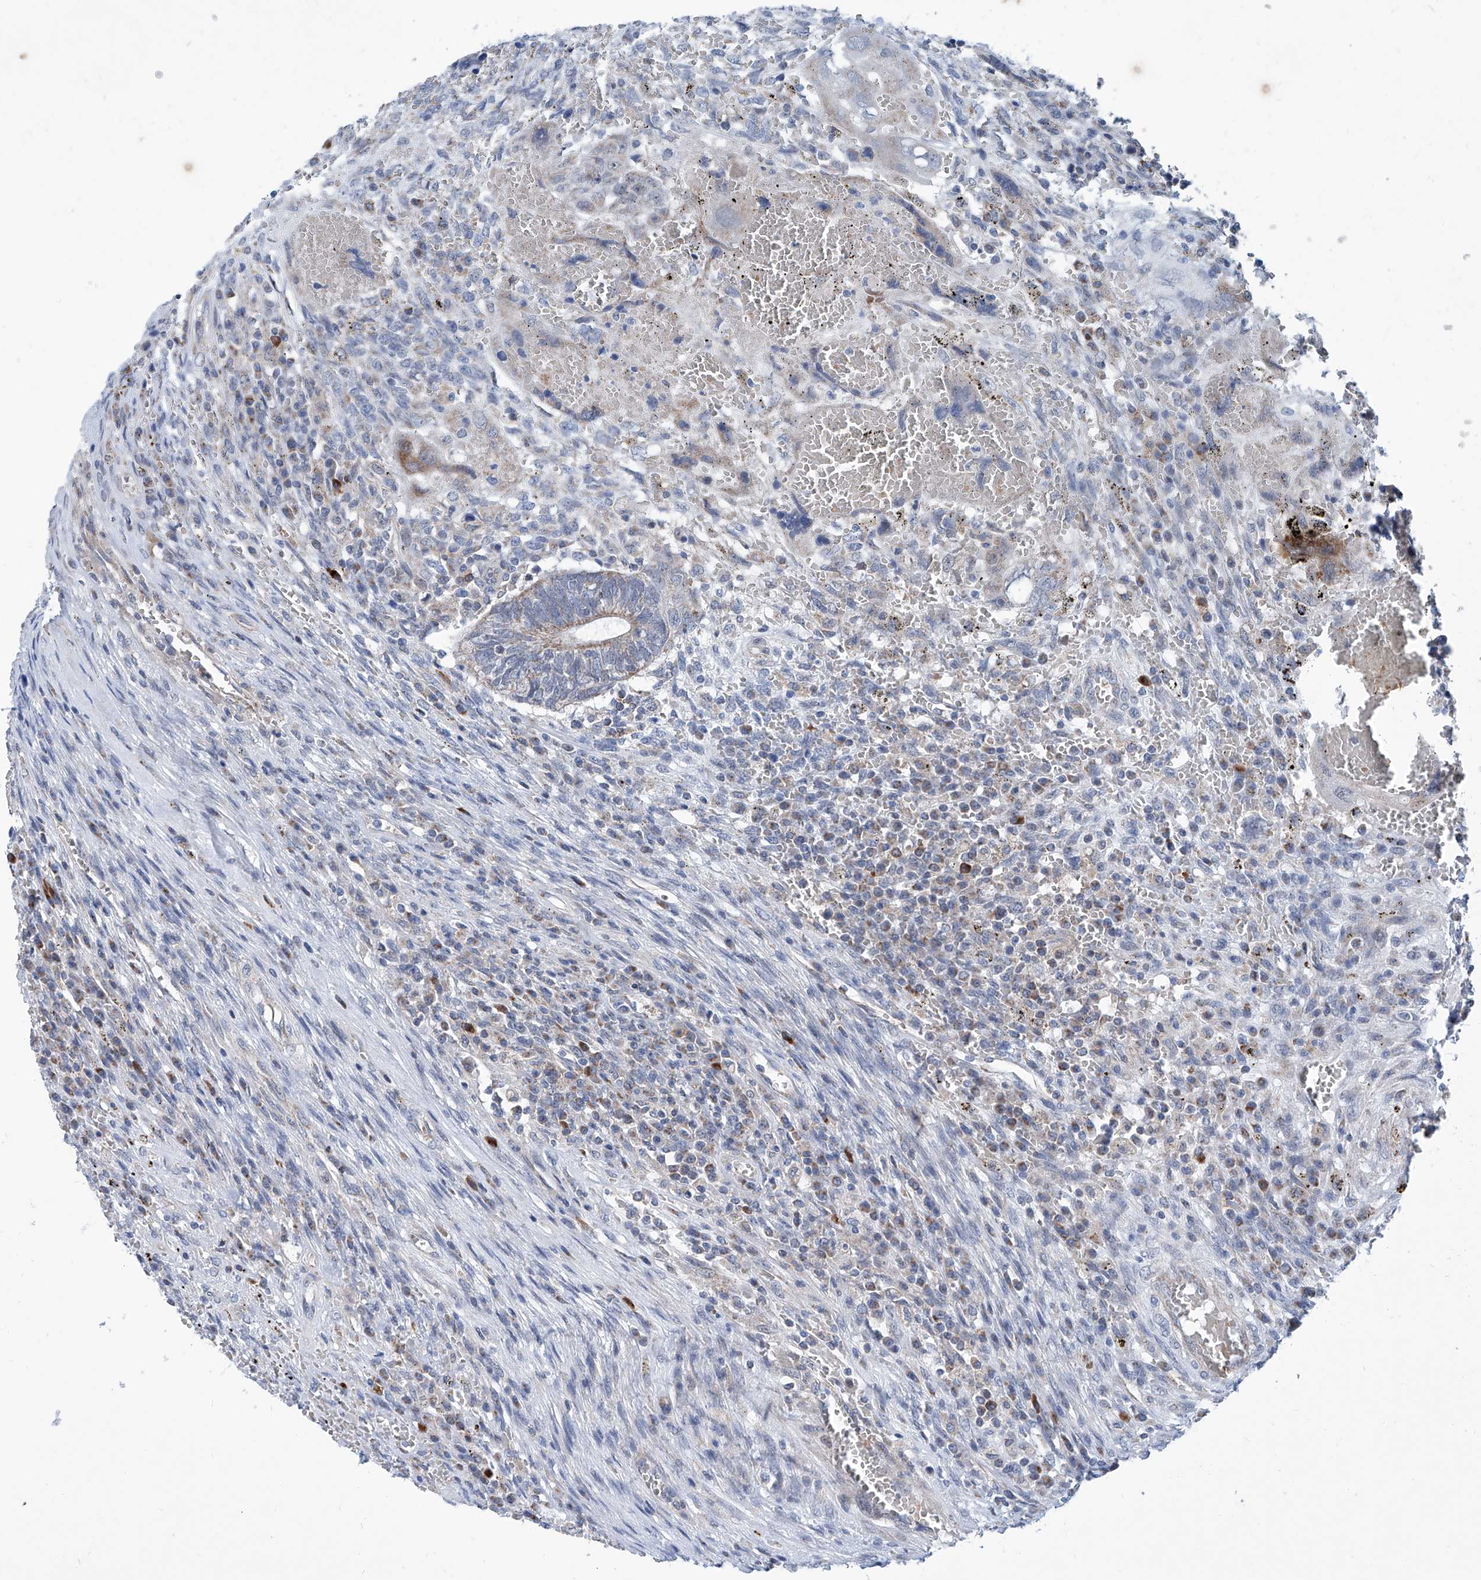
{"staining": {"intensity": "moderate", "quantity": "<25%", "location": "cytoplasmic/membranous"}, "tissue": "testis cancer", "cell_type": "Tumor cells", "image_type": "cancer", "snomed": [{"axis": "morphology", "description": "Carcinoma, Embryonal, NOS"}, {"axis": "topography", "description": "Testis"}], "caption": "Human testis cancer stained with a brown dye demonstrates moderate cytoplasmic/membranous positive staining in approximately <25% of tumor cells.", "gene": "USP48", "patient": {"sex": "male", "age": 26}}